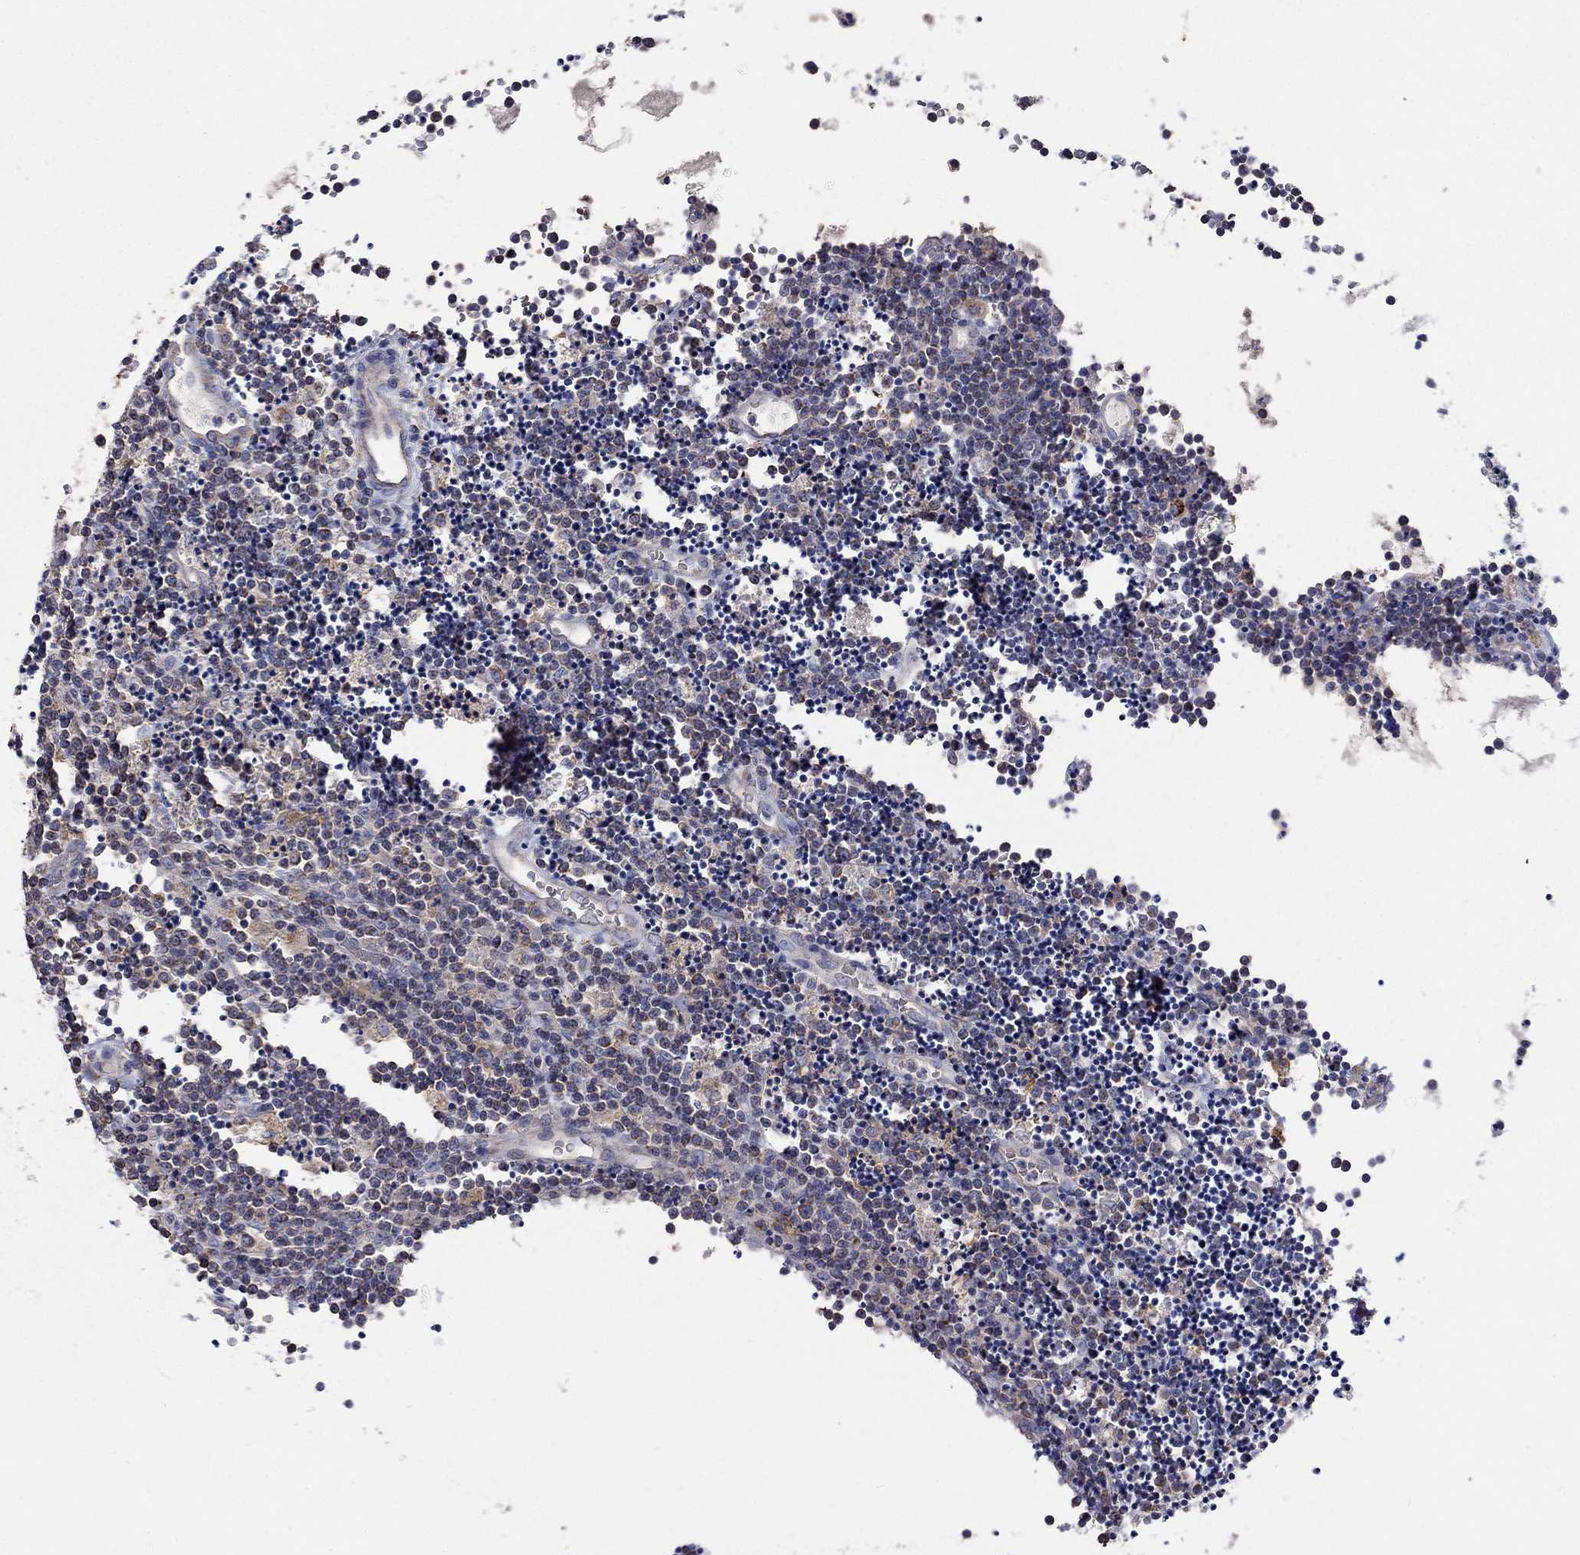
{"staining": {"intensity": "negative", "quantity": "none", "location": "none"}, "tissue": "lymphoma", "cell_type": "Tumor cells", "image_type": "cancer", "snomed": [{"axis": "morphology", "description": "Malignant lymphoma, non-Hodgkin's type, Low grade"}, {"axis": "topography", "description": "Brain"}], "caption": "Tumor cells are negative for protein expression in human lymphoma.", "gene": "UGT8", "patient": {"sex": "female", "age": 66}}